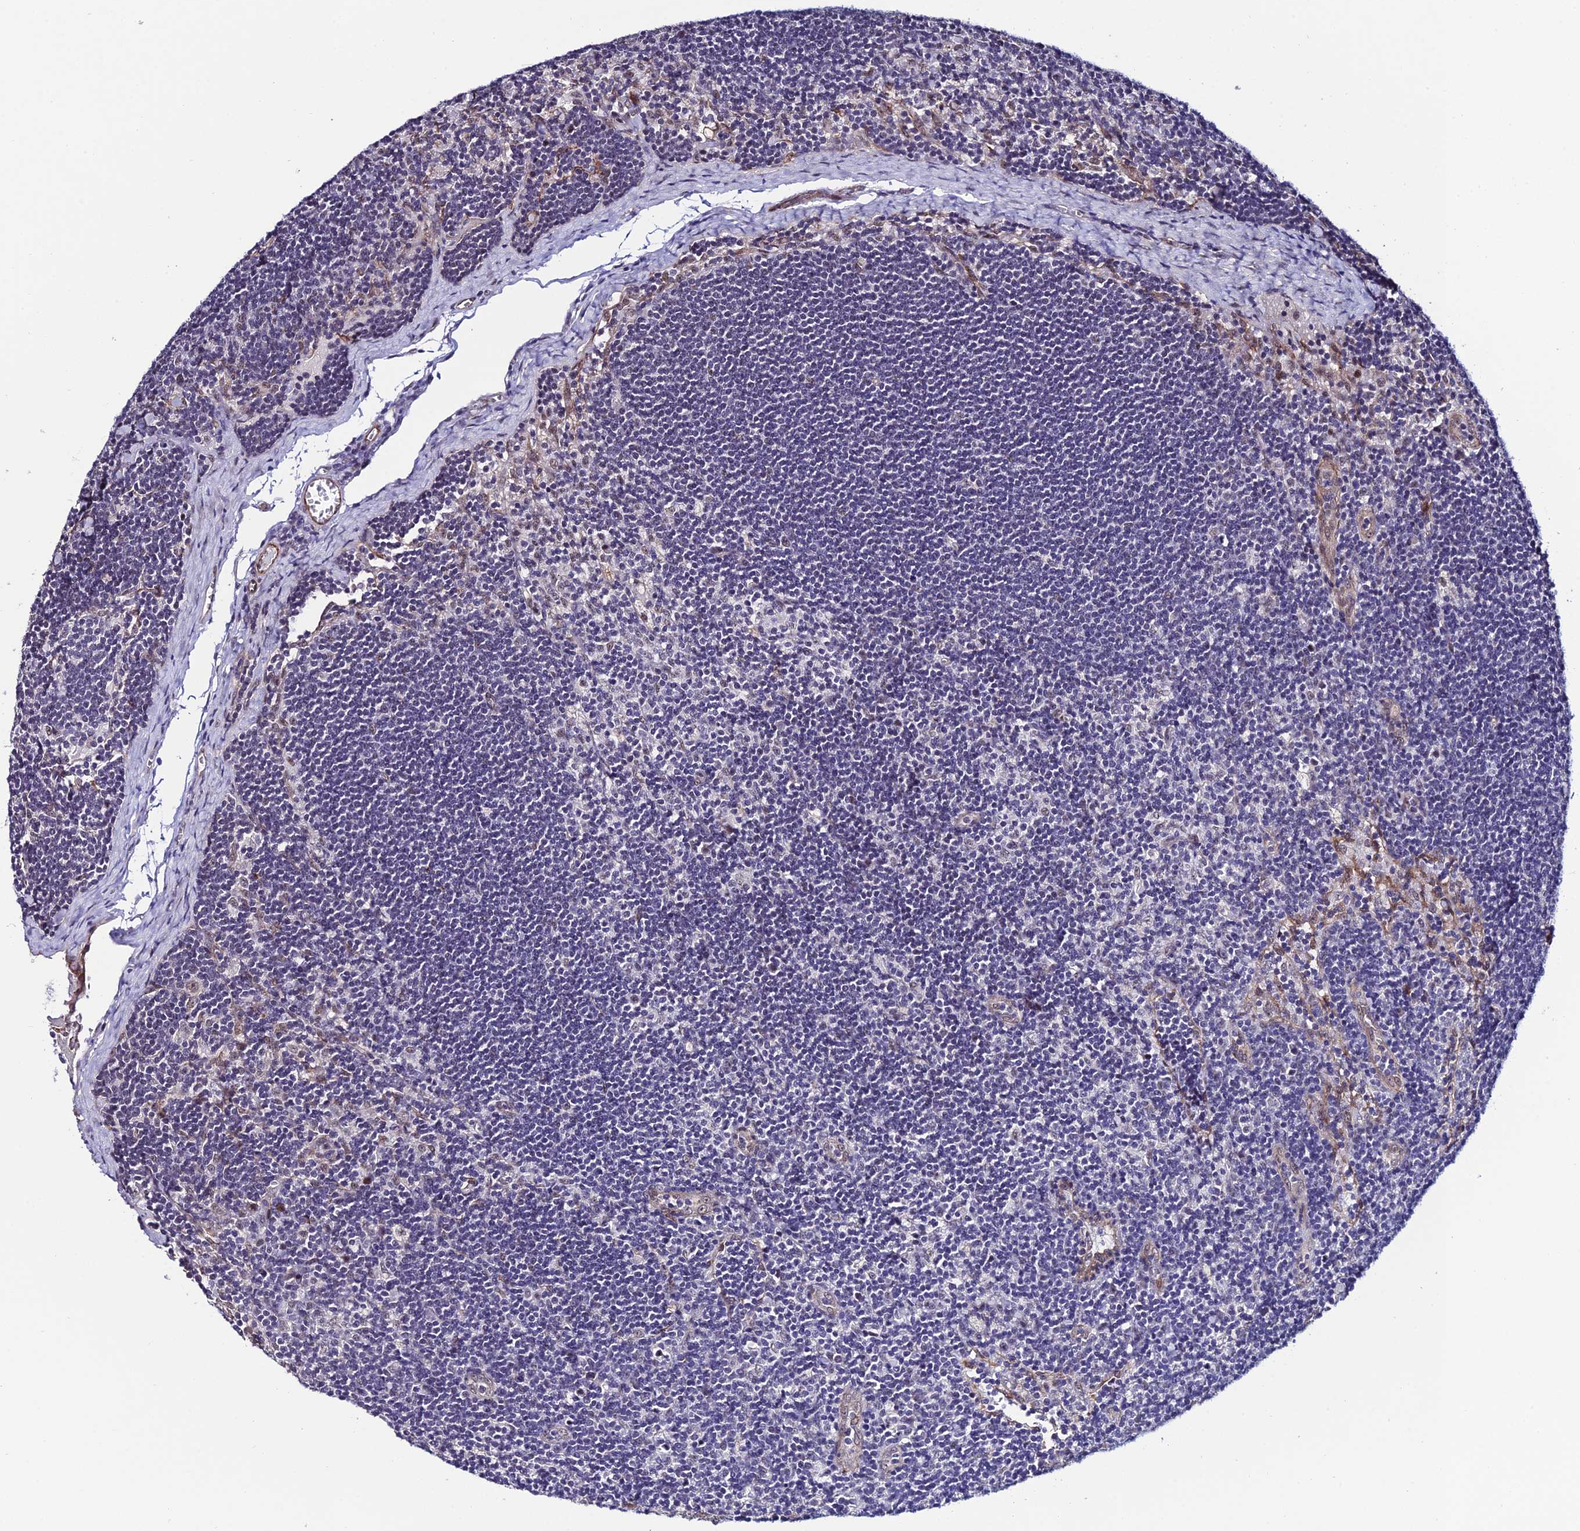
{"staining": {"intensity": "negative", "quantity": "none", "location": "none"}, "tissue": "lymph node", "cell_type": "Germinal center cells", "image_type": "normal", "snomed": [{"axis": "morphology", "description": "Normal tissue, NOS"}, {"axis": "topography", "description": "Lymph node"}], "caption": "Immunohistochemistry (IHC) micrograph of unremarkable lymph node stained for a protein (brown), which reveals no staining in germinal center cells.", "gene": "SYT15B", "patient": {"sex": "male", "age": 24}}